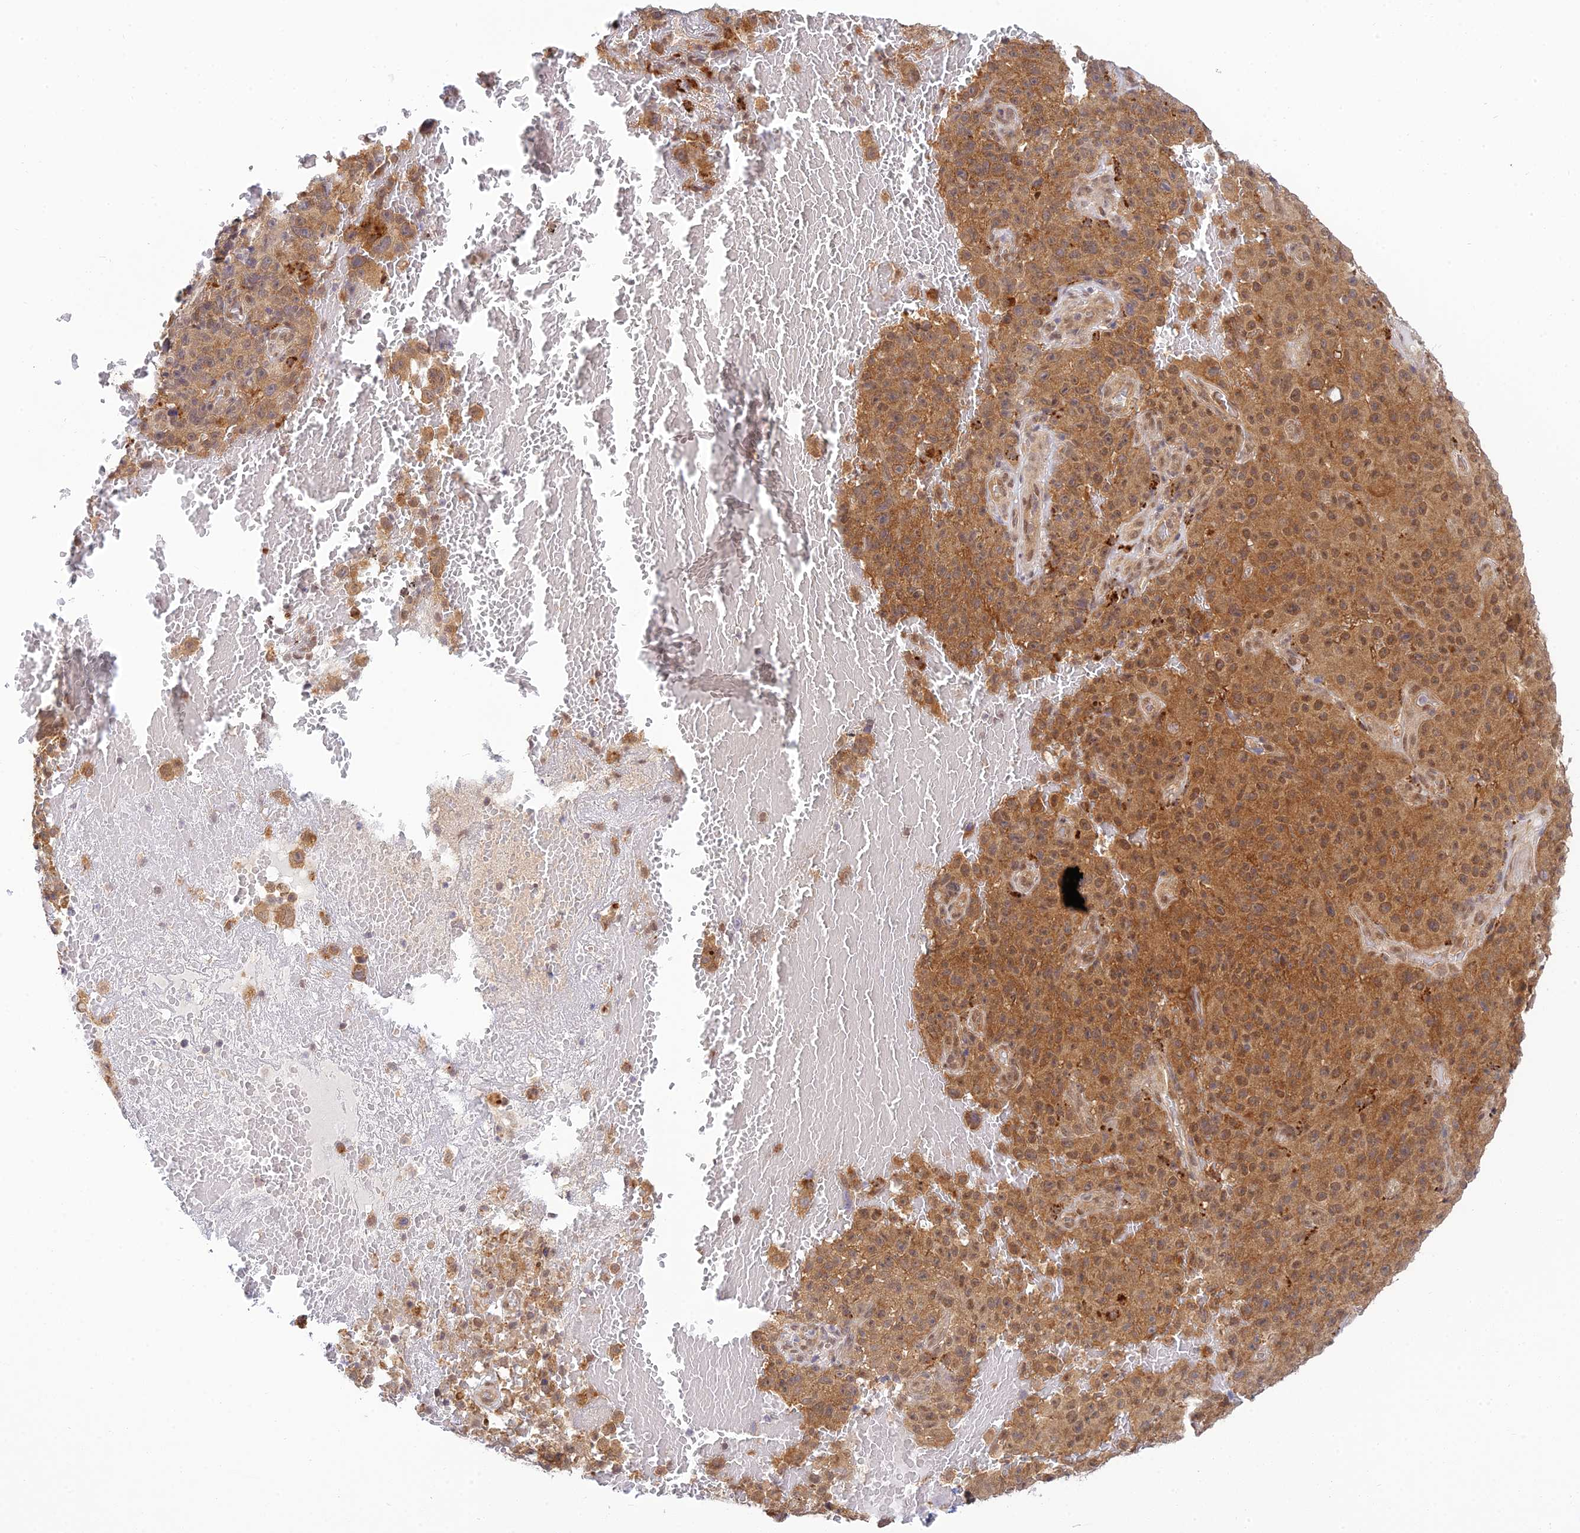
{"staining": {"intensity": "moderate", "quantity": ">75%", "location": "cytoplasmic/membranous,nuclear"}, "tissue": "melanoma", "cell_type": "Tumor cells", "image_type": "cancer", "snomed": [{"axis": "morphology", "description": "Malignant melanoma, NOS"}, {"axis": "topography", "description": "Skin"}], "caption": "Immunohistochemical staining of human melanoma reveals medium levels of moderate cytoplasmic/membranous and nuclear staining in approximately >75% of tumor cells.", "gene": "SKIC8", "patient": {"sex": "female", "age": 82}}